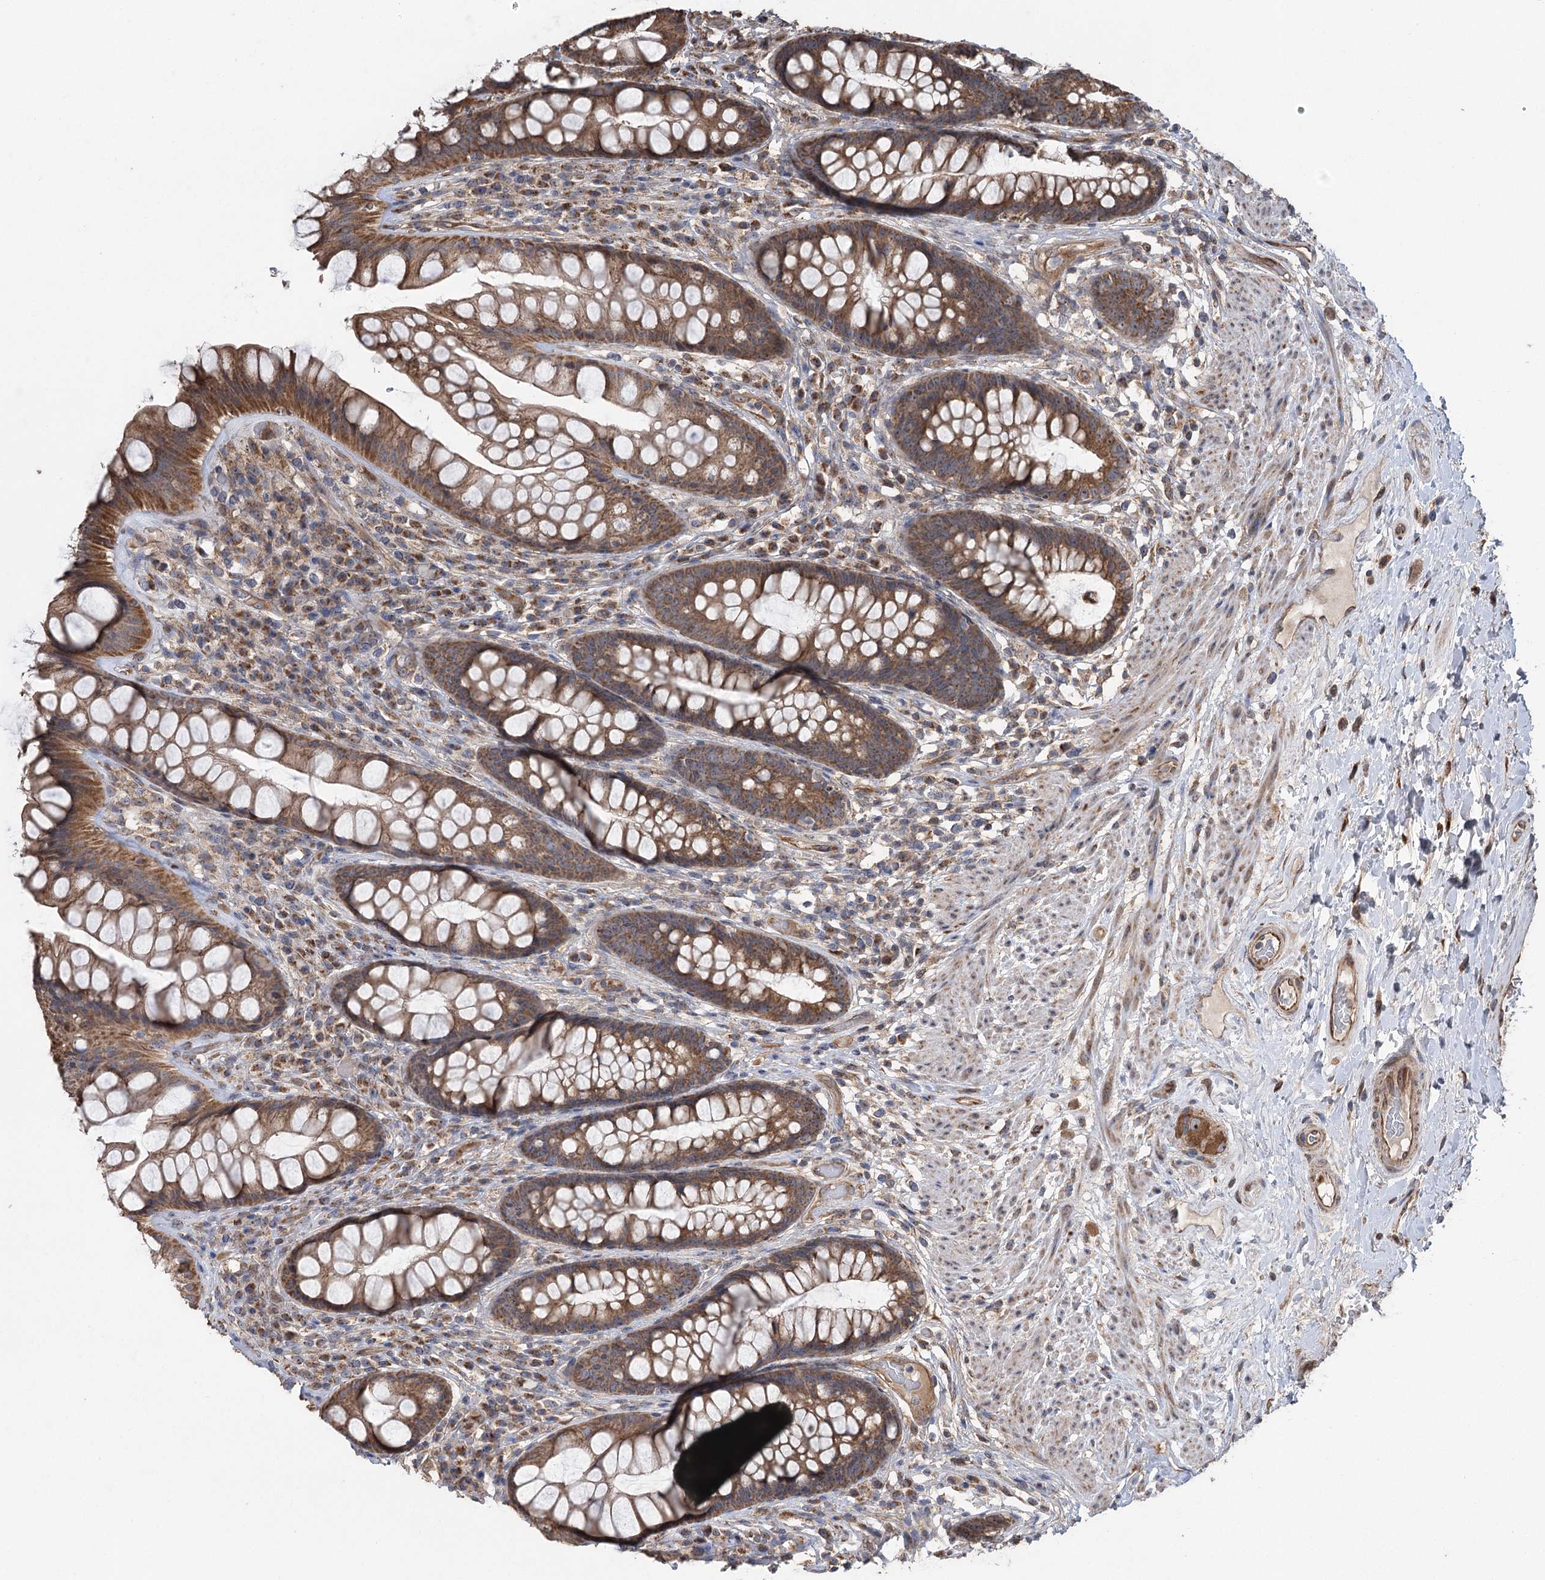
{"staining": {"intensity": "moderate", "quantity": ">75%", "location": "cytoplasmic/membranous"}, "tissue": "rectum", "cell_type": "Glandular cells", "image_type": "normal", "snomed": [{"axis": "morphology", "description": "Normal tissue, NOS"}, {"axis": "topography", "description": "Rectum"}], "caption": "Immunohistochemical staining of benign rectum shows moderate cytoplasmic/membranous protein positivity in about >75% of glandular cells. (Brightfield microscopy of DAB IHC at high magnification).", "gene": "RWDD4", "patient": {"sex": "male", "age": 74}}